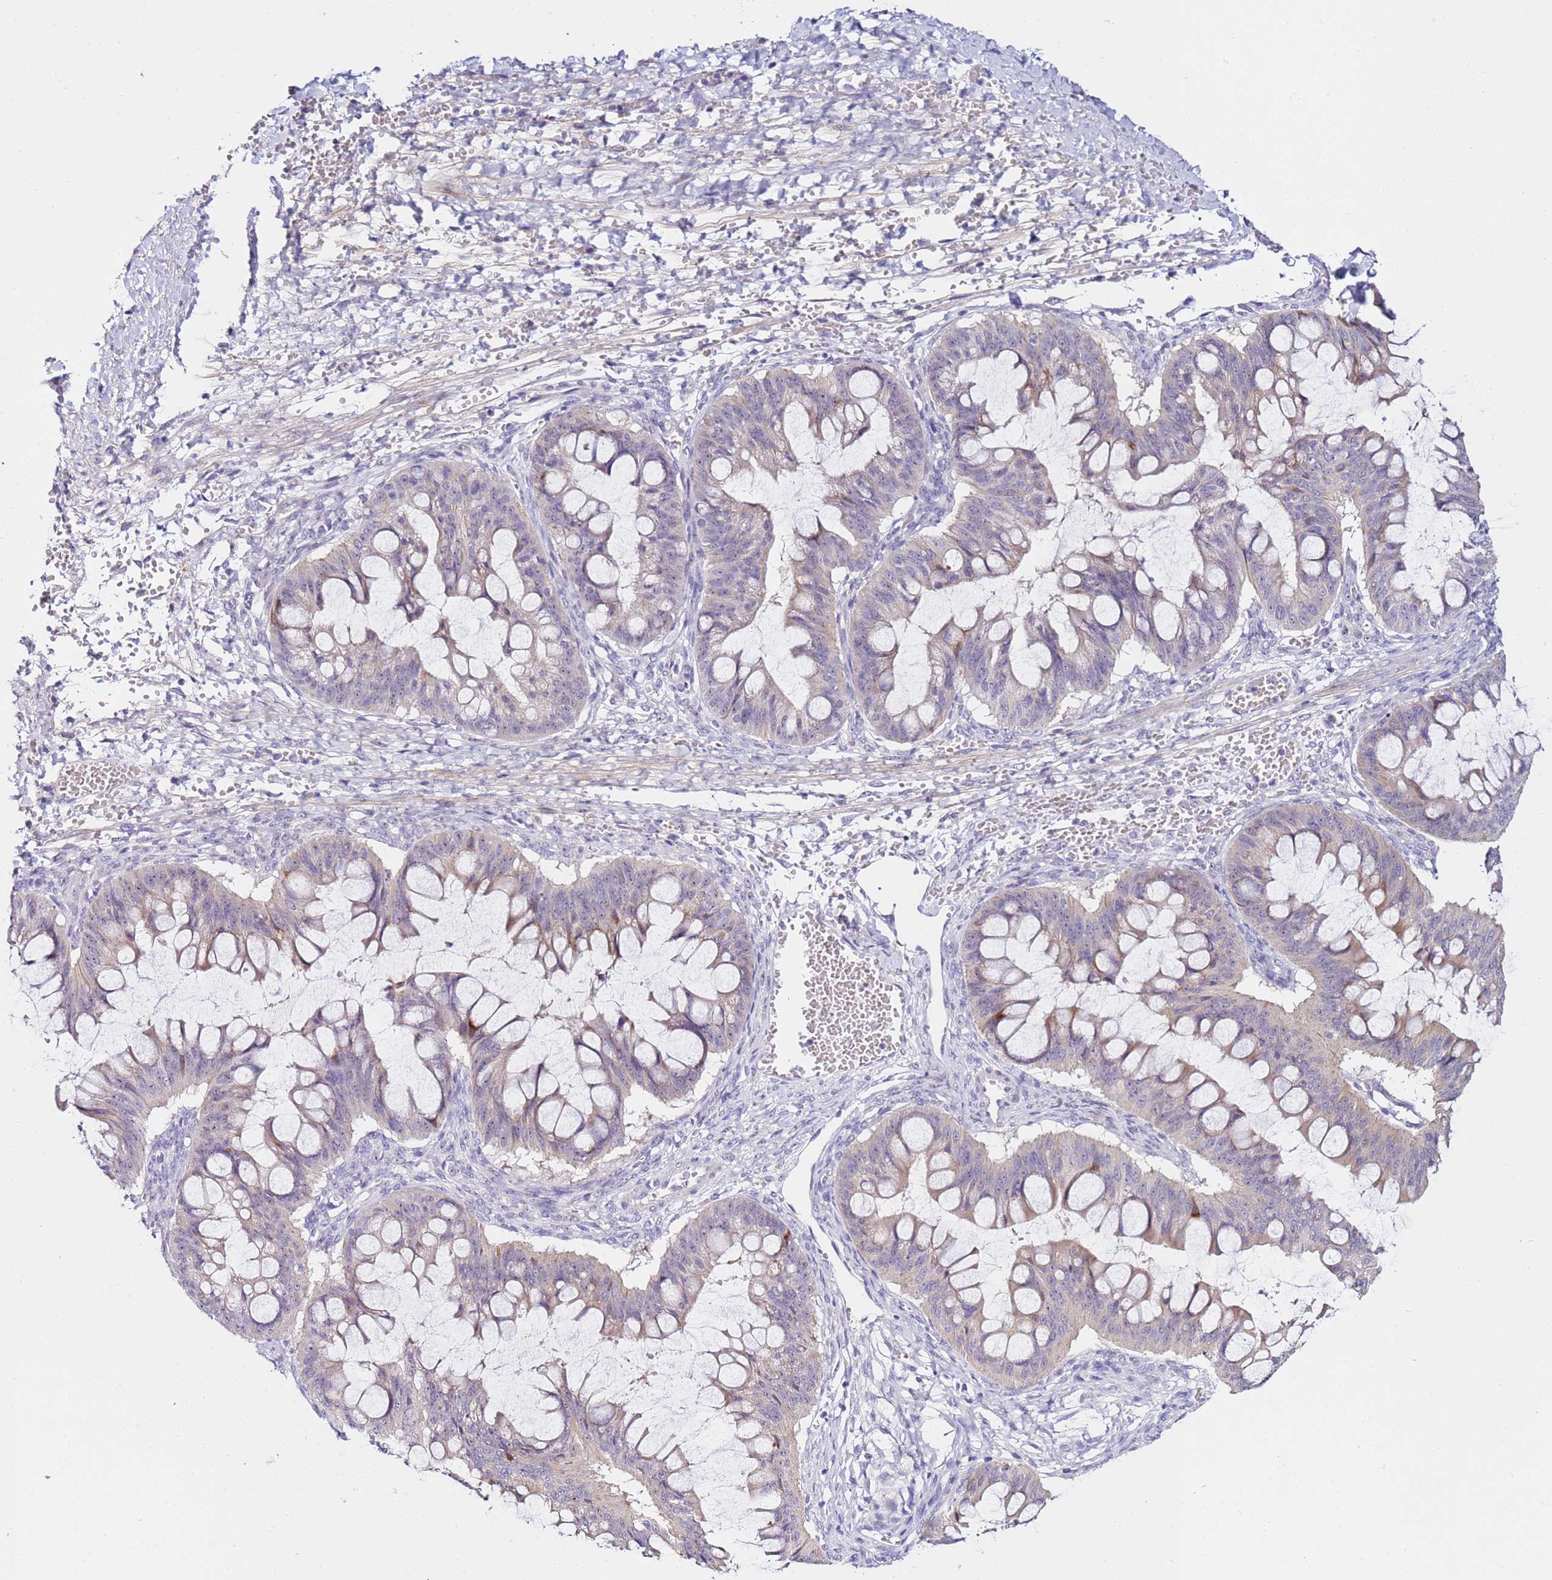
{"staining": {"intensity": "weak", "quantity": "<25%", "location": "cytoplasmic/membranous"}, "tissue": "ovarian cancer", "cell_type": "Tumor cells", "image_type": "cancer", "snomed": [{"axis": "morphology", "description": "Cystadenocarcinoma, mucinous, NOS"}, {"axis": "topography", "description": "Ovary"}], "caption": "The histopathology image reveals no significant staining in tumor cells of ovarian mucinous cystadenocarcinoma.", "gene": "HGD", "patient": {"sex": "female", "age": 73}}